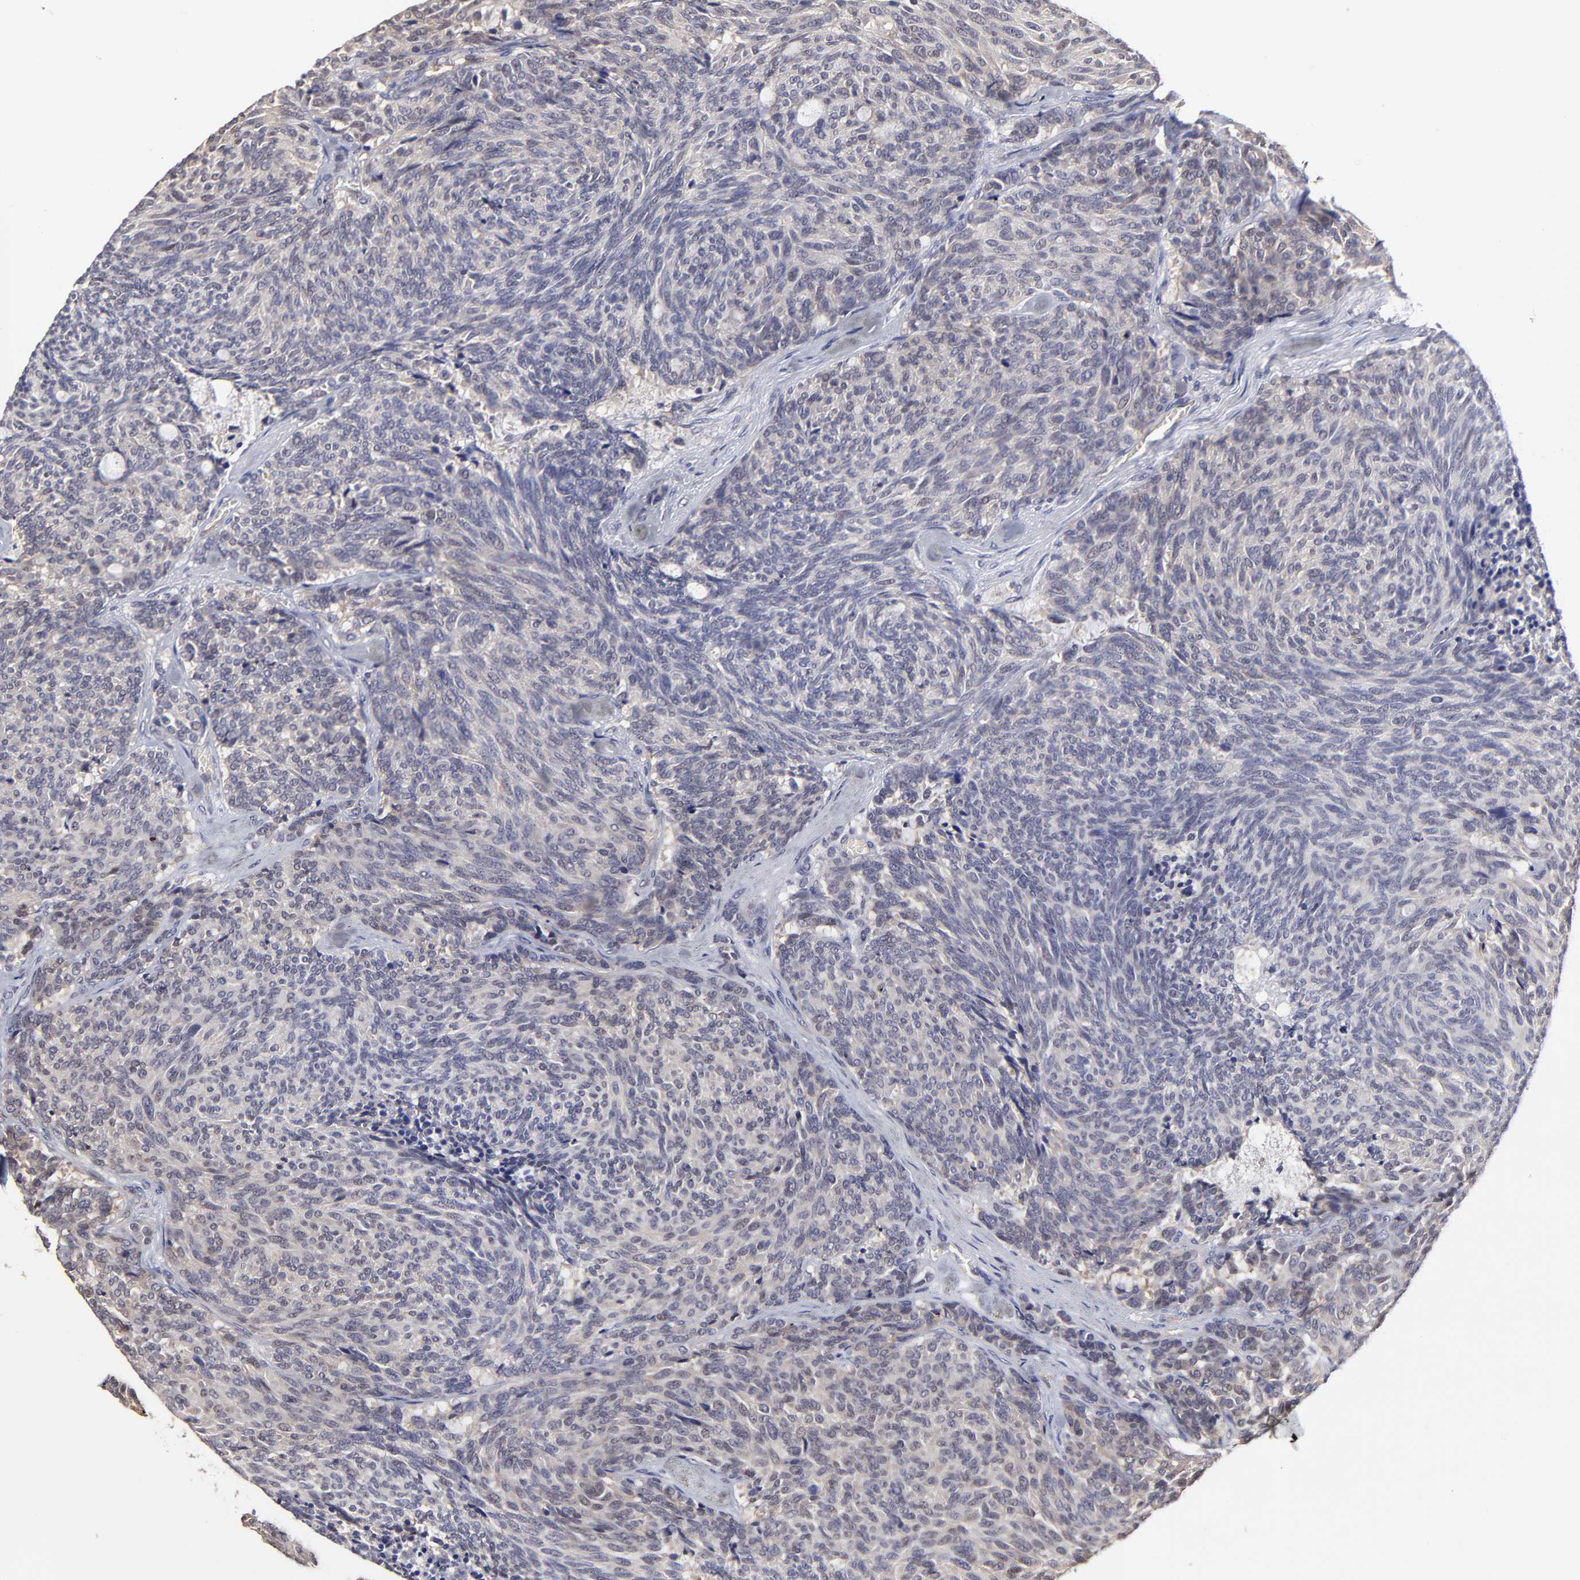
{"staining": {"intensity": "weak", "quantity": "25%-75%", "location": "cytoplasmic/membranous"}, "tissue": "carcinoid", "cell_type": "Tumor cells", "image_type": "cancer", "snomed": [{"axis": "morphology", "description": "Carcinoid, malignant, NOS"}, {"axis": "topography", "description": "Pancreas"}], "caption": "This image demonstrates IHC staining of malignant carcinoid, with low weak cytoplasmic/membranous positivity in approximately 25%-75% of tumor cells.", "gene": "ZNF10", "patient": {"sex": "female", "age": 54}}